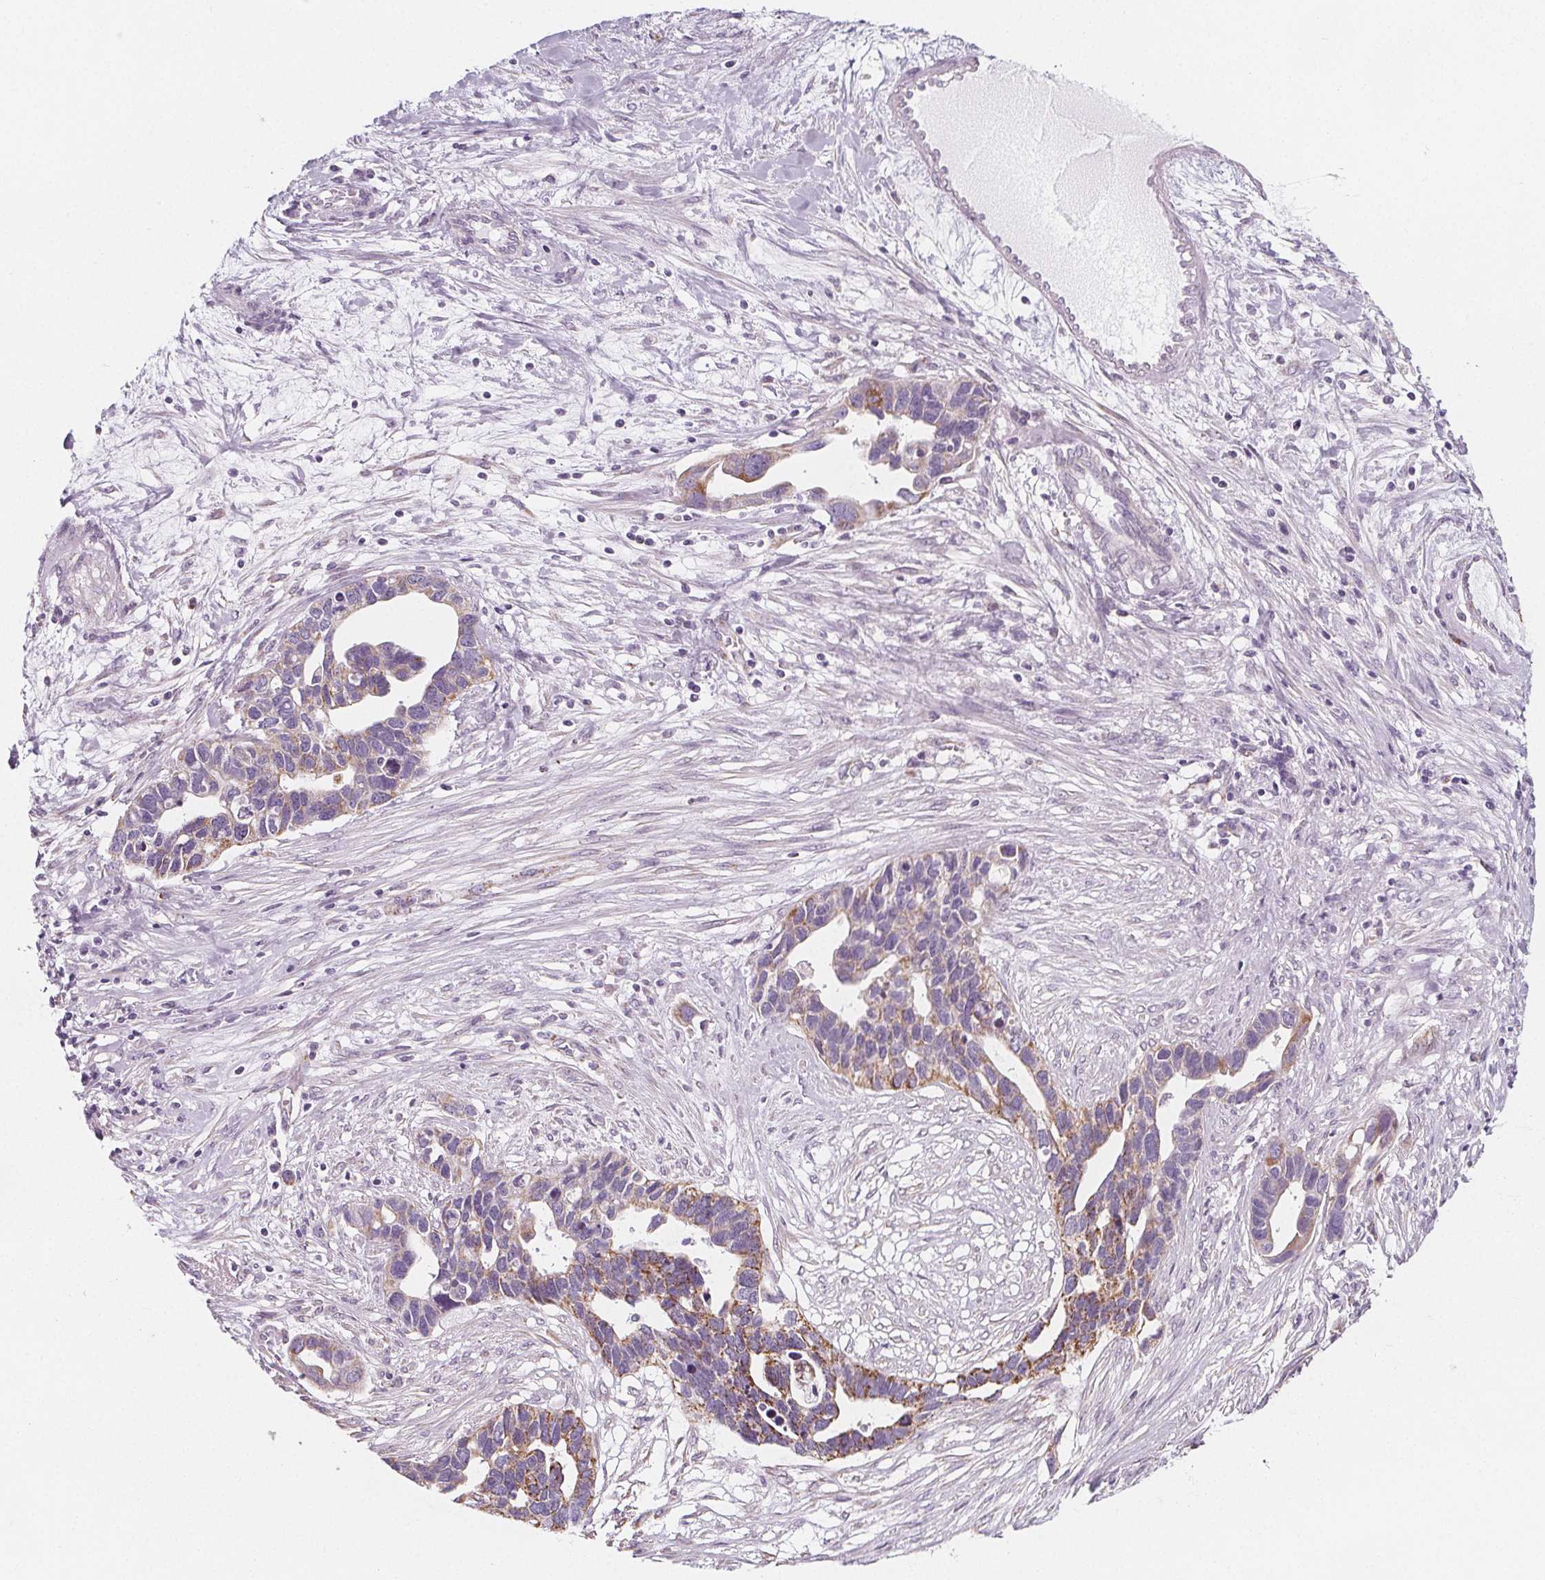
{"staining": {"intensity": "moderate", "quantity": "25%-75%", "location": "cytoplasmic/membranous"}, "tissue": "ovarian cancer", "cell_type": "Tumor cells", "image_type": "cancer", "snomed": [{"axis": "morphology", "description": "Cystadenocarcinoma, serous, NOS"}, {"axis": "topography", "description": "Ovary"}], "caption": "Tumor cells reveal moderate cytoplasmic/membranous staining in about 25%-75% of cells in ovarian cancer.", "gene": "IL17C", "patient": {"sex": "female", "age": 54}}